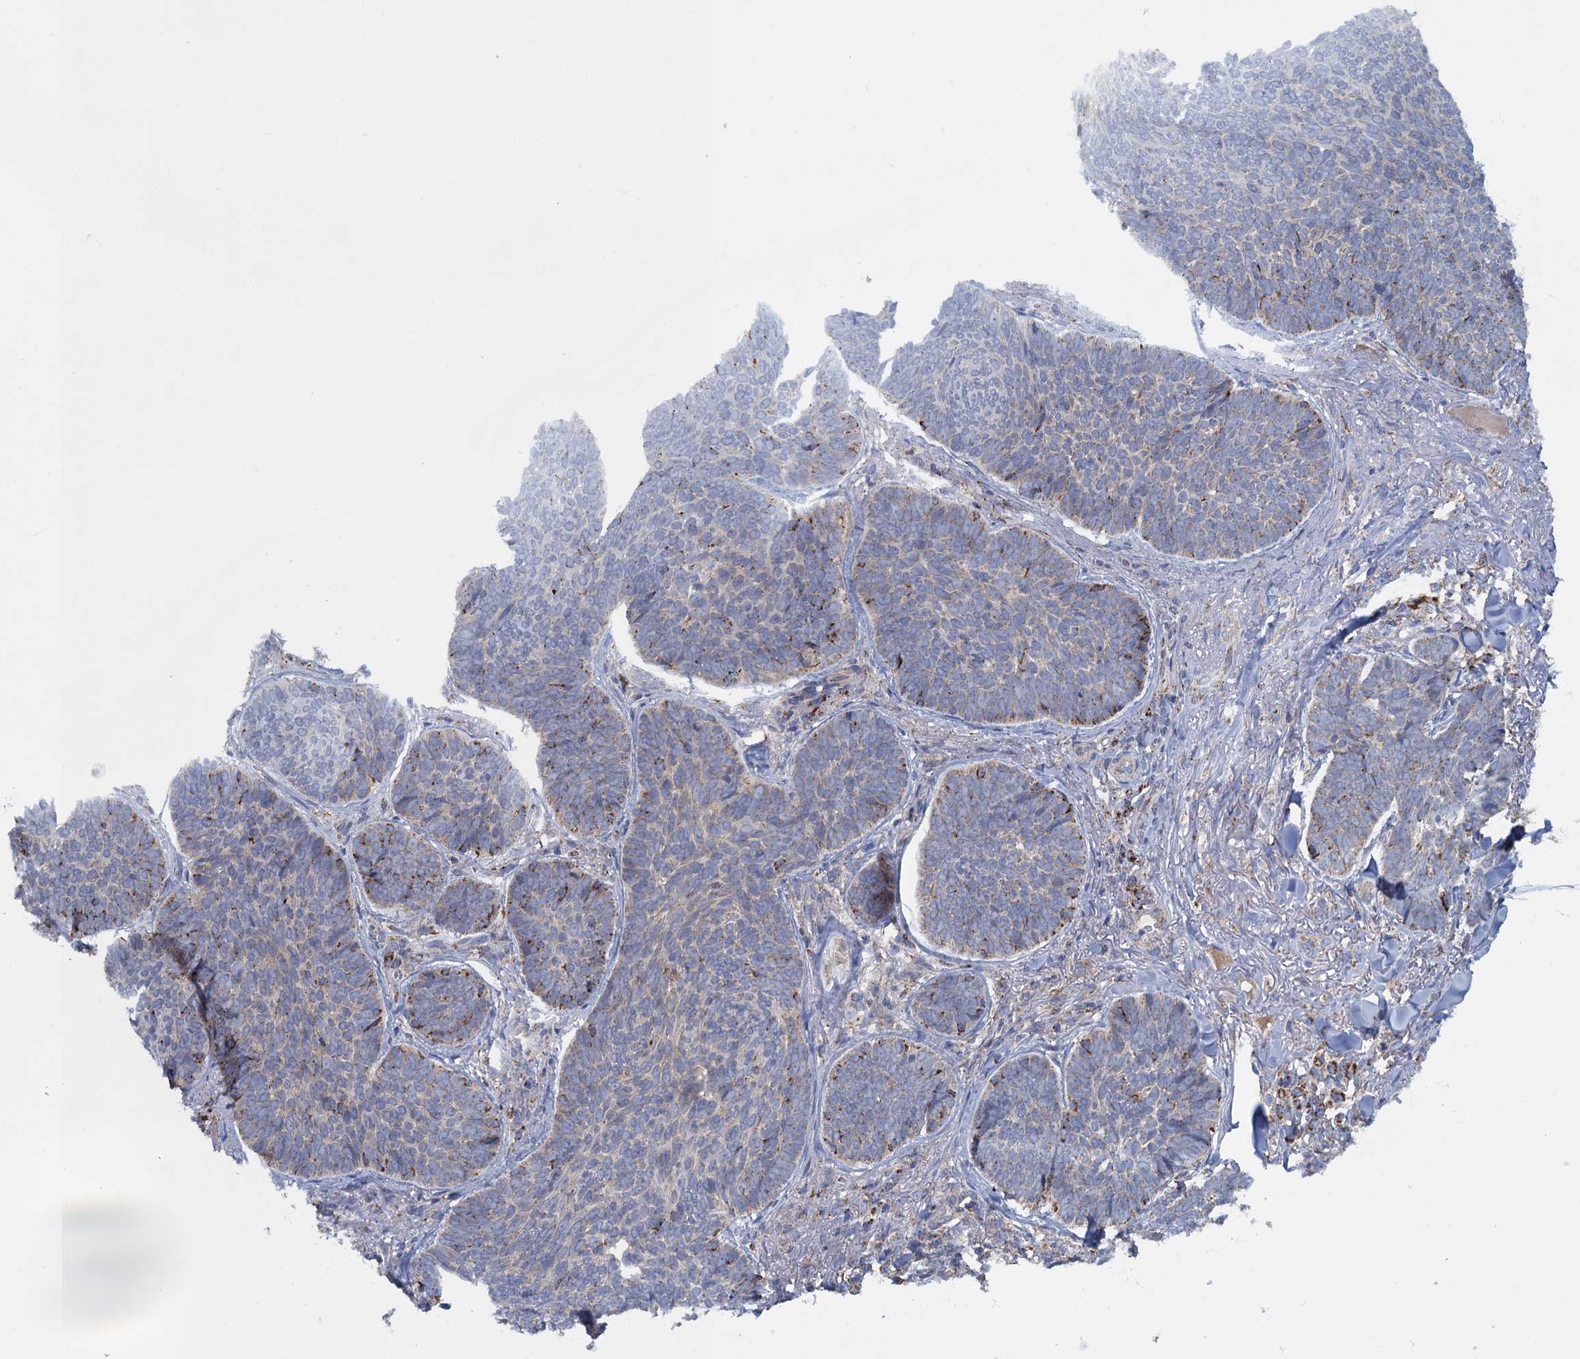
{"staining": {"intensity": "moderate", "quantity": "<25%", "location": "cytoplasmic/membranous"}, "tissue": "skin cancer", "cell_type": "Tumor cells", "image_type": "cancer", "snomed": [{"axis": "morphology", "description": "Basal cell carcinoma"}, {"axis": "topography", "description": "Skin"}], "caption": "Immunohistochemistry micrograph of human skin cancer stained for a protein (brown), which exhibits low levels of moderate cytoplasmic/membranous staining in about <25% of tumor cells.", "gene": "GTPBP3", "patient": {"sex": "female", "age": 74}}